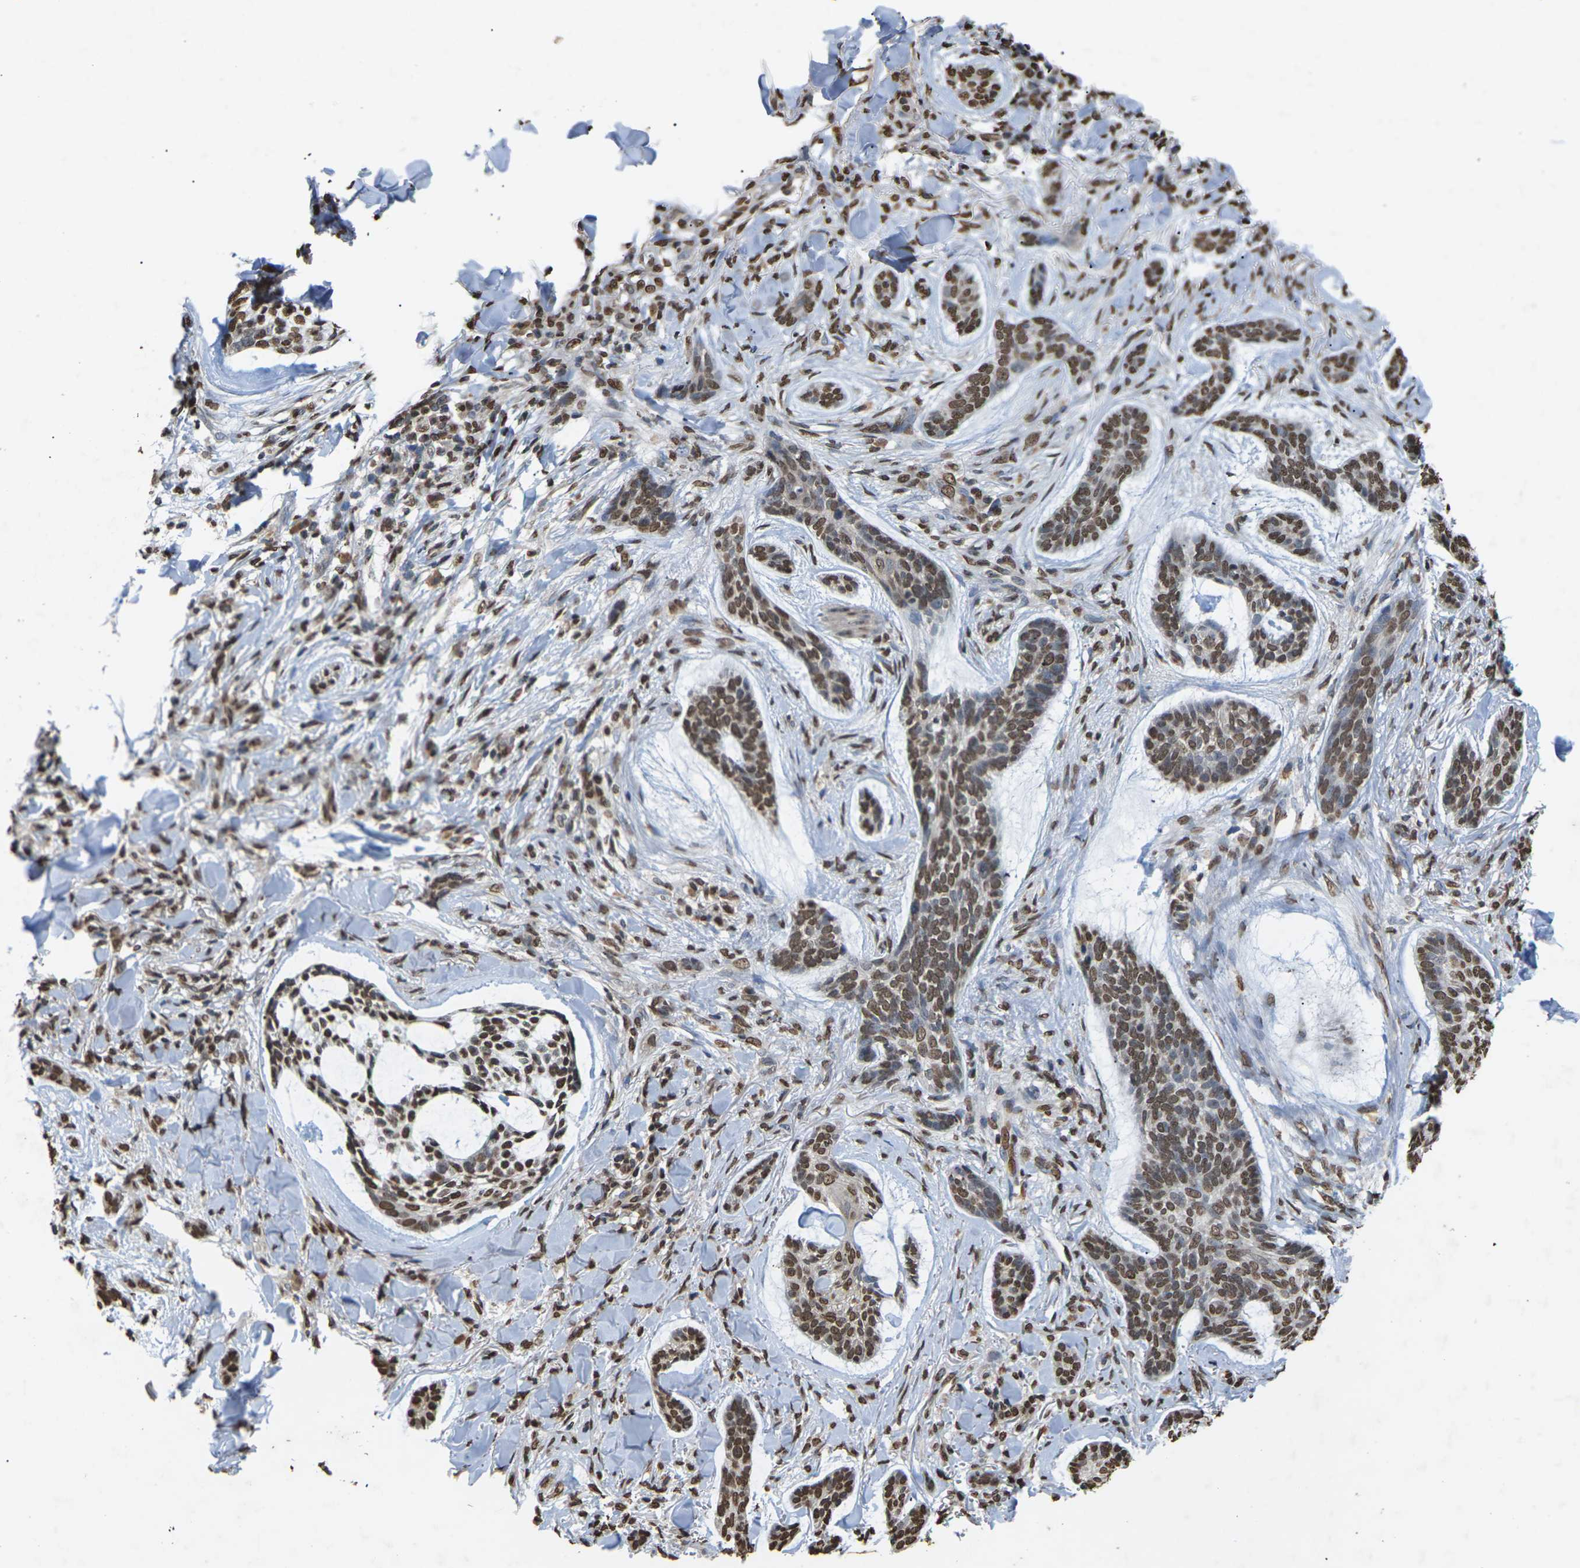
{"staining": {"intensity": "moderate", "quantity": ">75%", "location": "nuclear"}, "tissue": "skin cancer", "cell_type": "Tumor cells", "image_type": "cancer", "snomed": [{"axis": "morphology", "description": "Basal cell carcinoma"}, {"axis": "topography", "description": "Skin"}], "caption": "Moderate nuclear protein staining is identified in about >75% of tumor cells in basal cell carcinoma (skin).", "gene": "EMSY", "patient": {"sex": "male", "age": 43}}